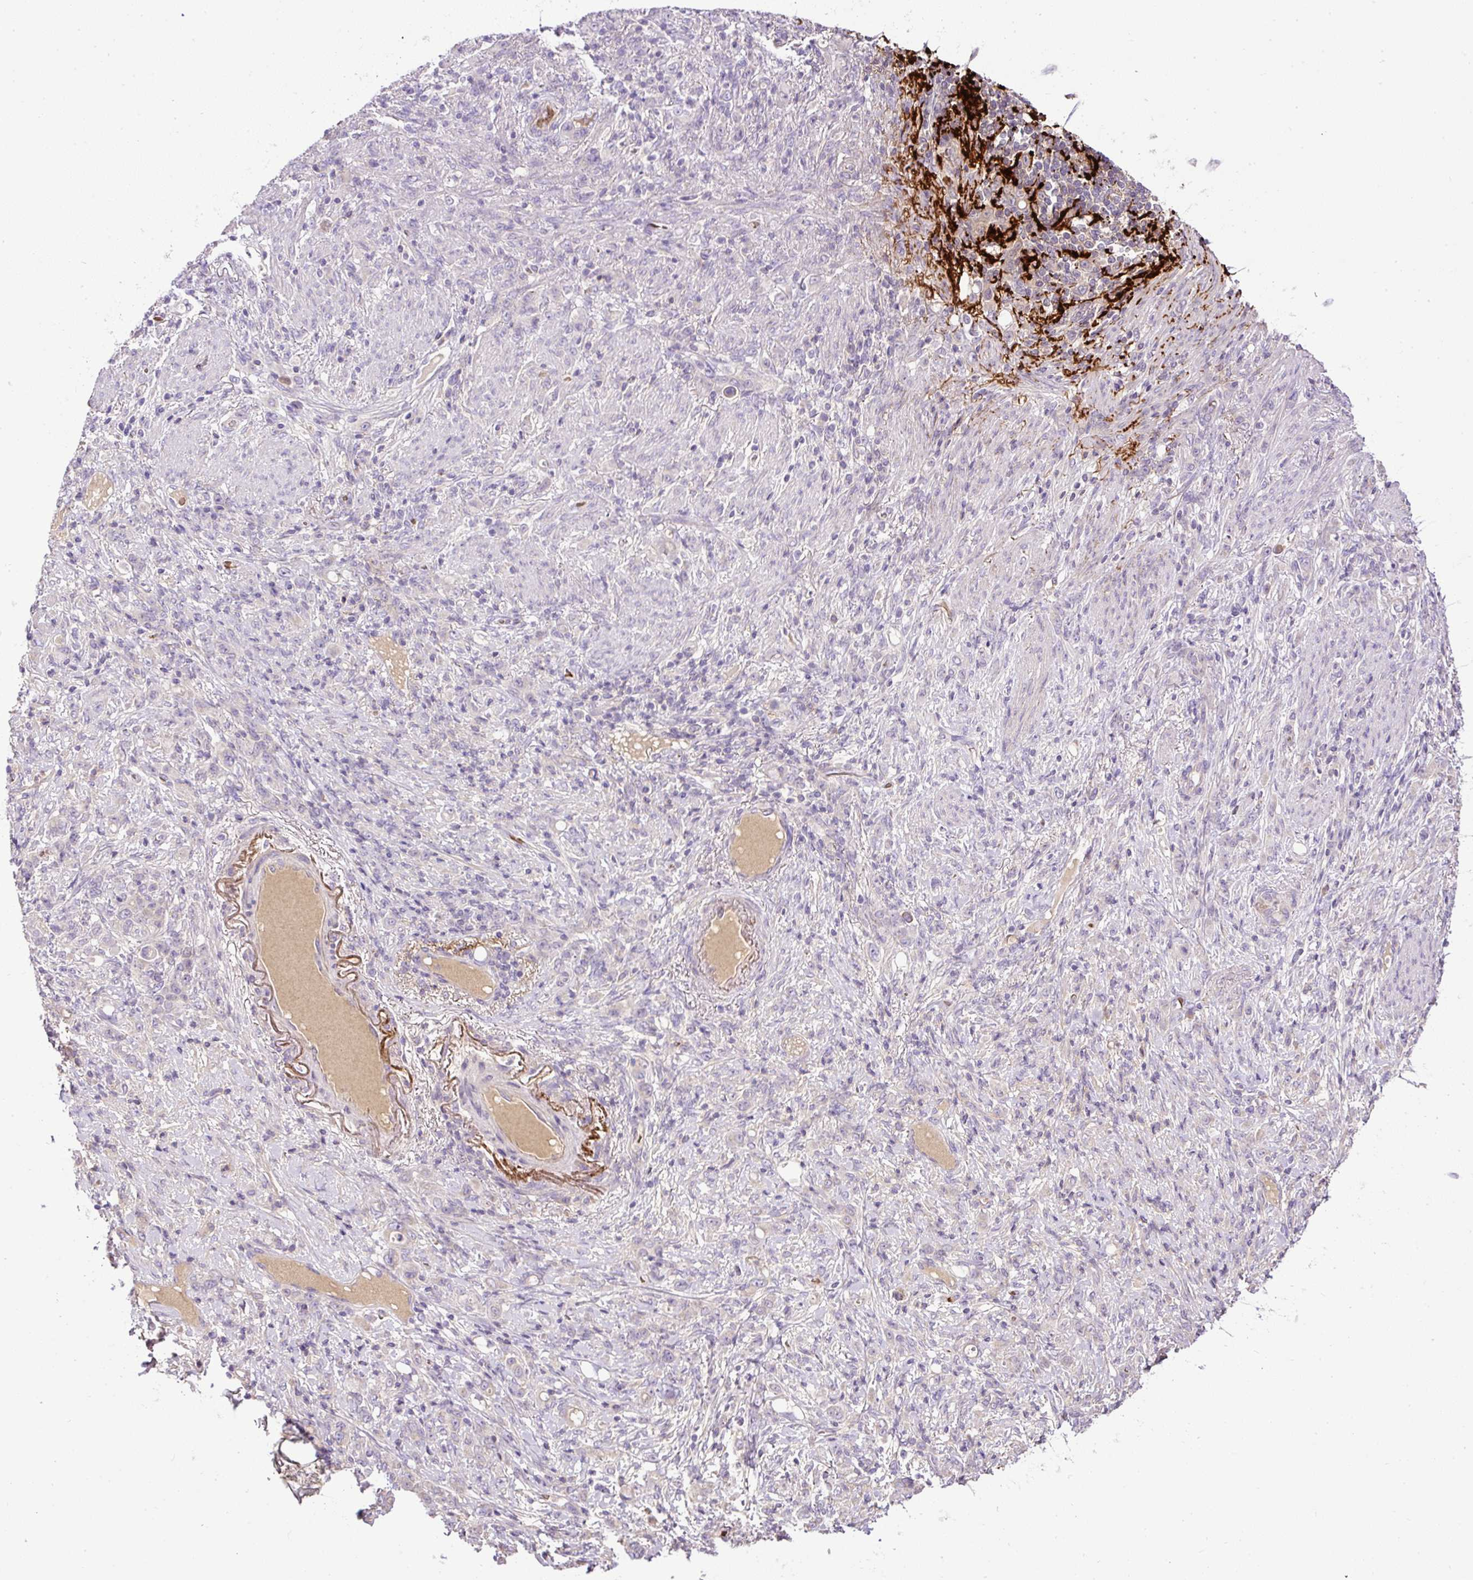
{"staining": {"intensity": "negative", "quantity": "none", "location": "none"}, "tissue": "stomach cancer", "cell_type": "Tumor cells", "image_type": "cancer", "snomed": [{"axis": "morphology", "description": "Normal tissue, NOS"}, {"axis": "morphology", "description": "Adenocarcinoma, NOS"}, {"axis": "topography", "description": "Stomach"}], "caption": "Tumor cells show no significant protein expression in stomach adenocarcinoma.", "gene": "CXCL13", "patient": {"sex": "female", "age": 79}}